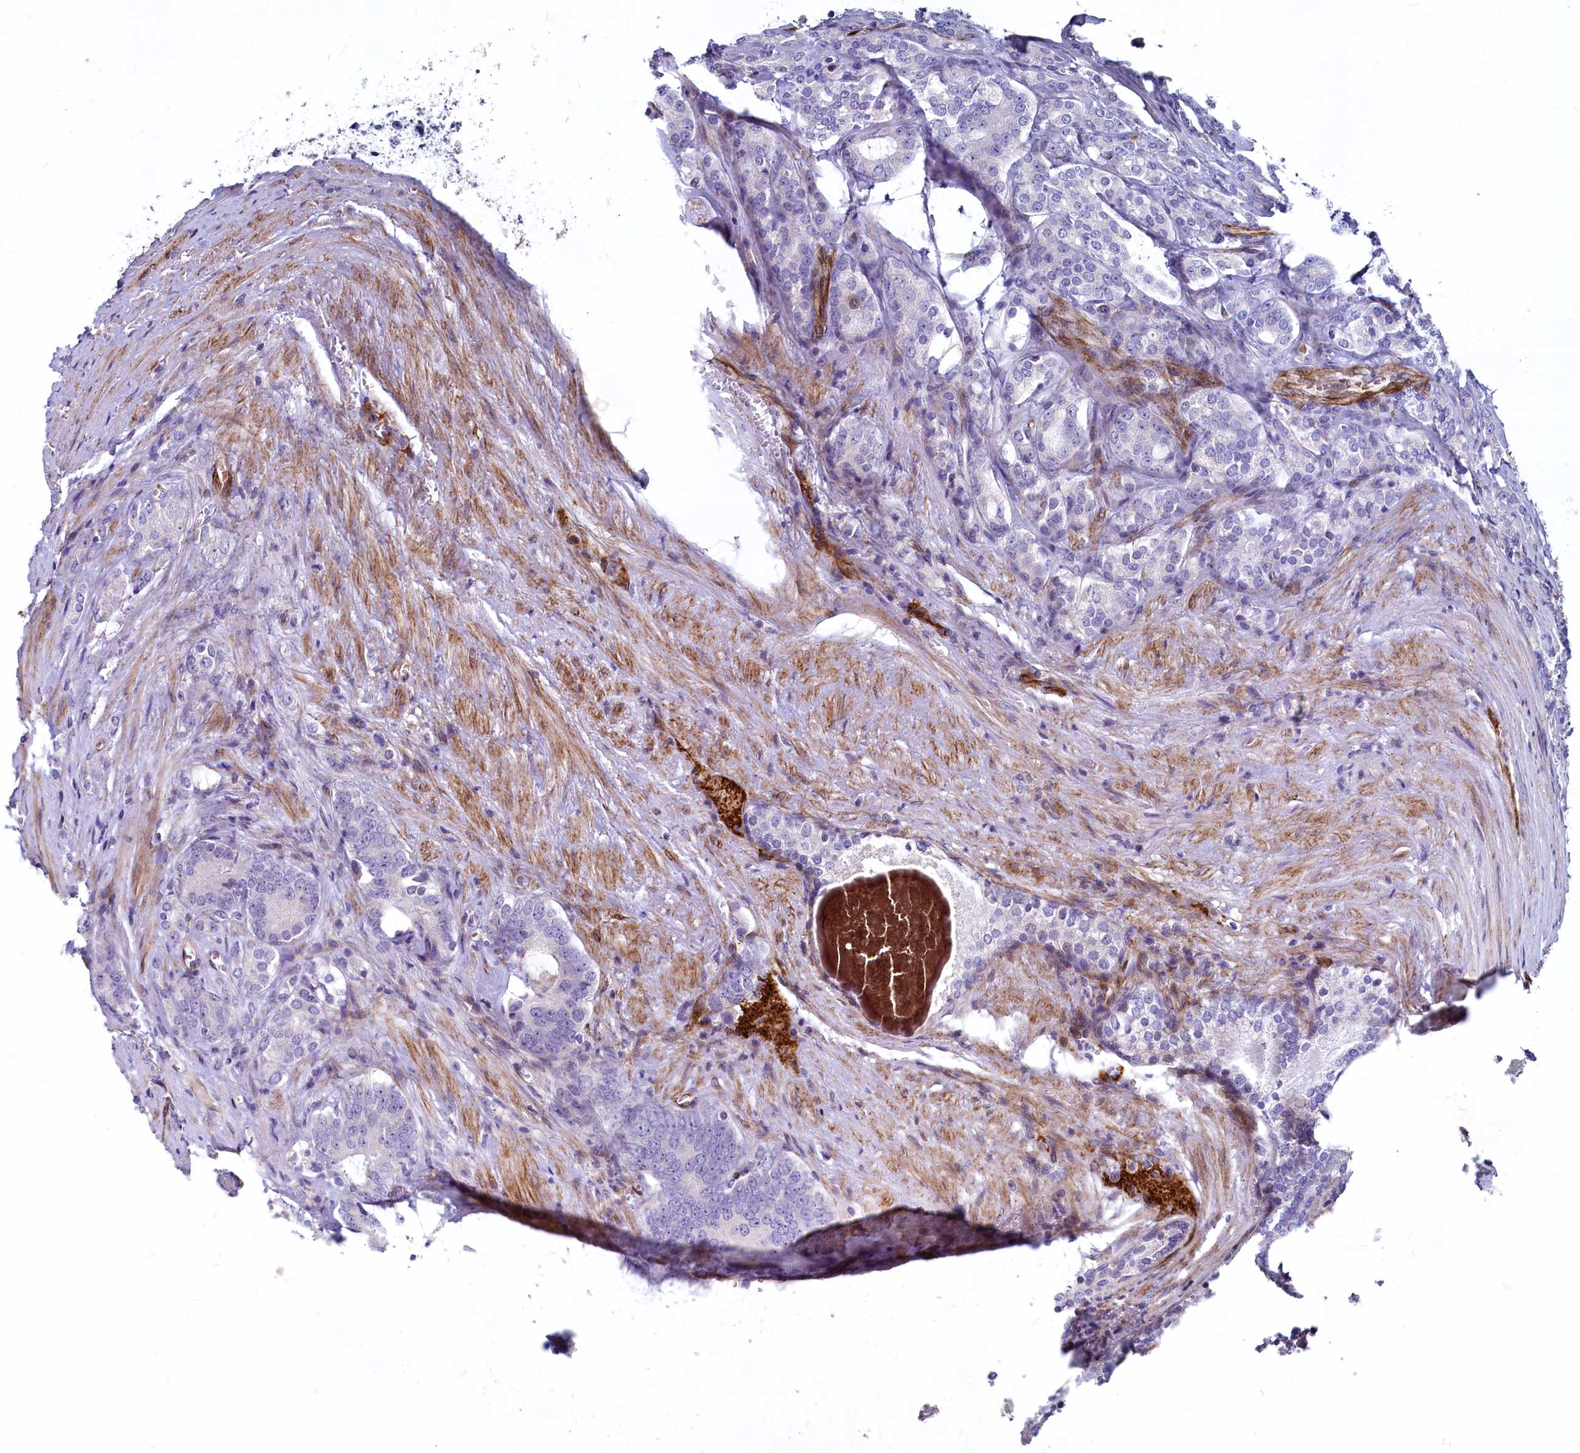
{"staining": {"intensity": "negative", "quantity": "none", "location": "none"}, "tissue": "prostate cancer", "cell_type": "Tumor cells", "image_type": "cancer", "snomed": [{"axis": "morphology", "description": "Adenocarcinoma, High grade"}, {"axis": "topography", "description": "Prostate"}], "caption": "Prostate high-grade adenocarcinoma stained for a protein using IHC reveals no positivity tumor cells.", "gene": "ASXL3", "patient": {"sex": "male", "age": 72}}